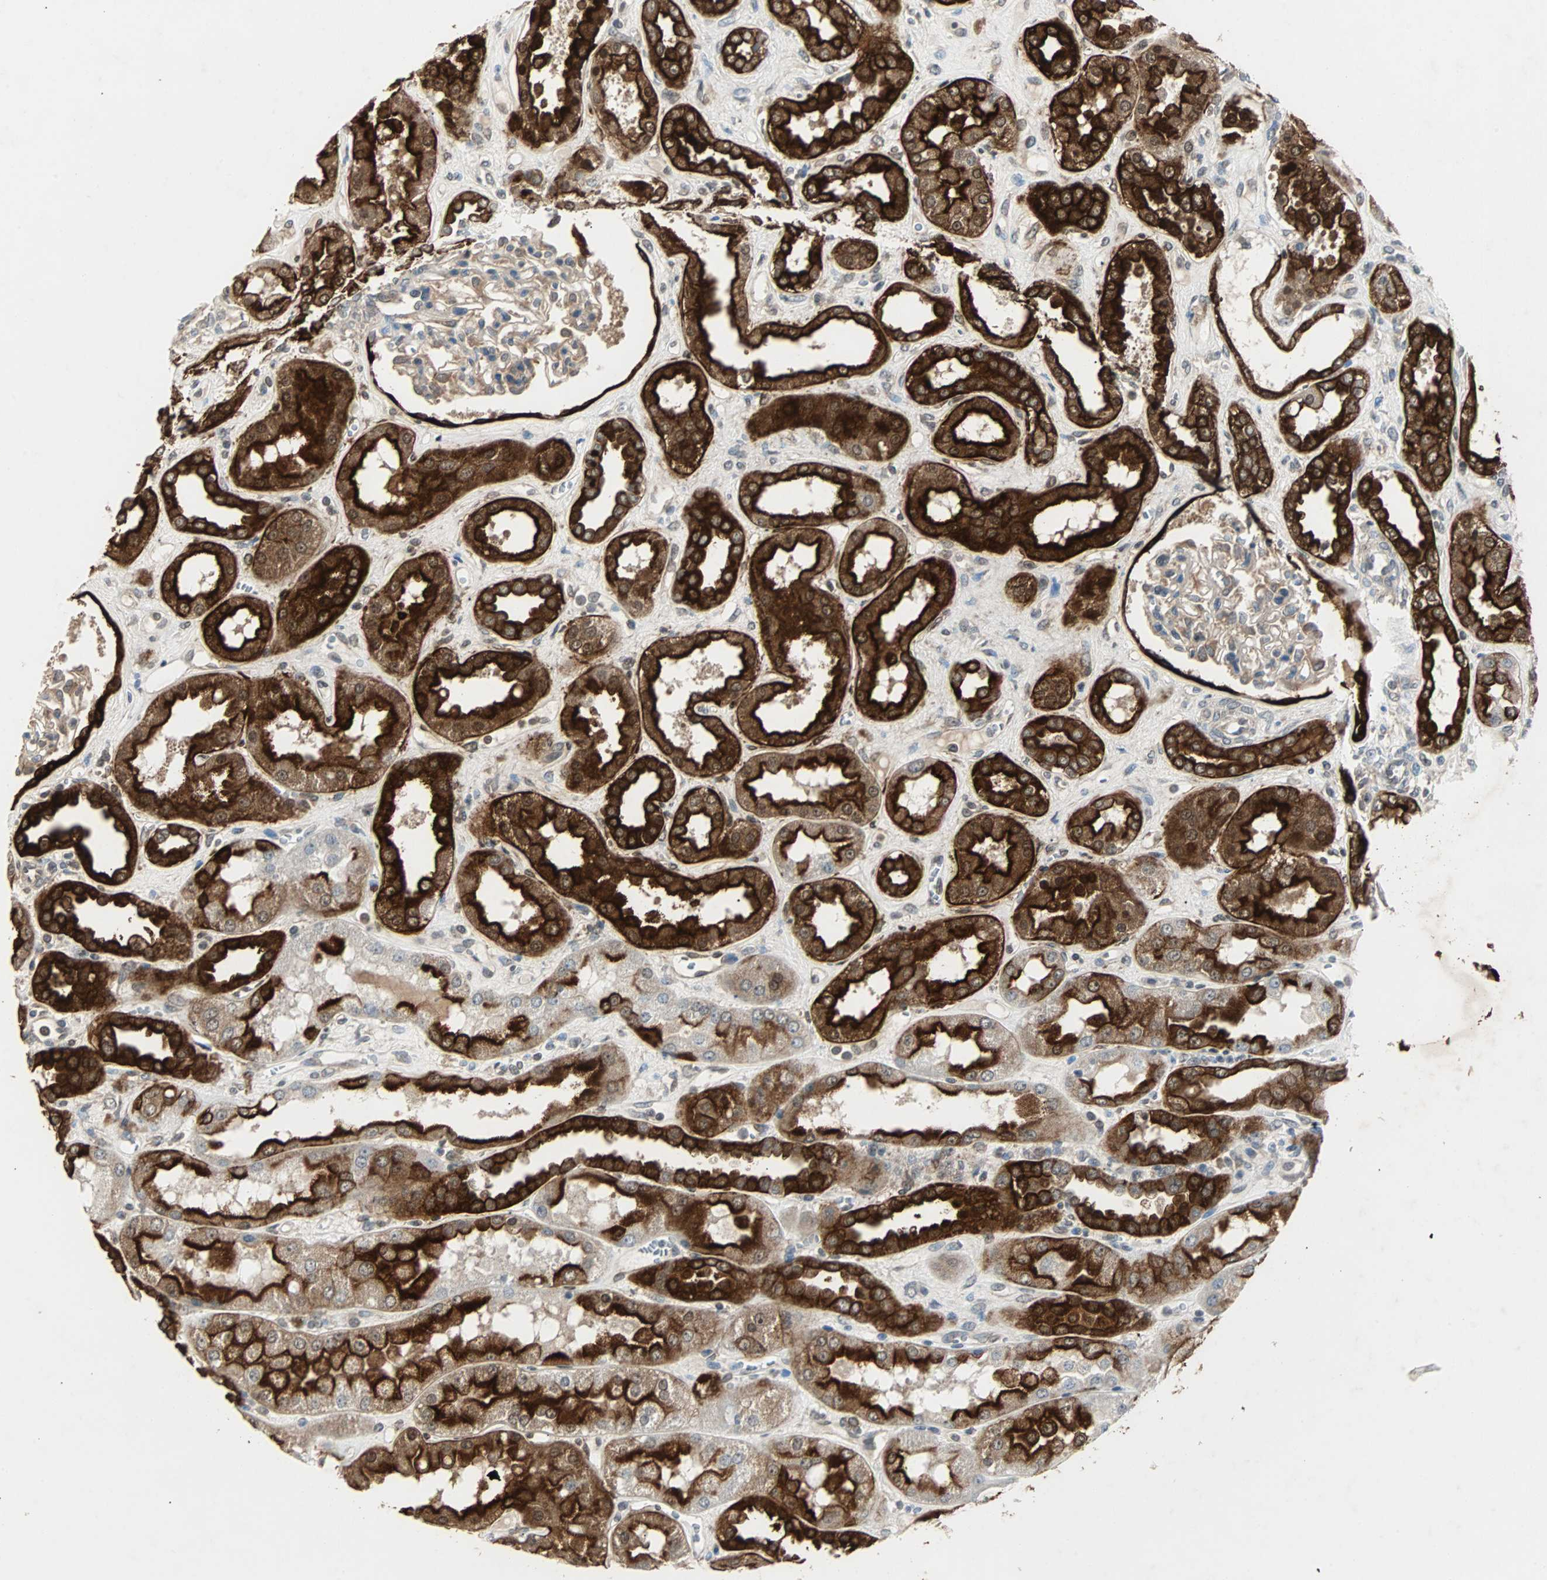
{"staining": {"intensity": "negative", "quantity": "none", "location": "none"}, "tissue": "kidney", "cell_type": "Cells in glomeruli", "image_type": "normal", "snomed": [{"axis": "morphology", "description": "Normal tissue, NOS"}, {"axis": "topography", "description": "Kidney"}], "caption": "The photomicrograph exhibits no staining of cells in glomeruli in normal kidney.", "gene": "CMC2", "patient": {"sex": "male", "age": 59}}